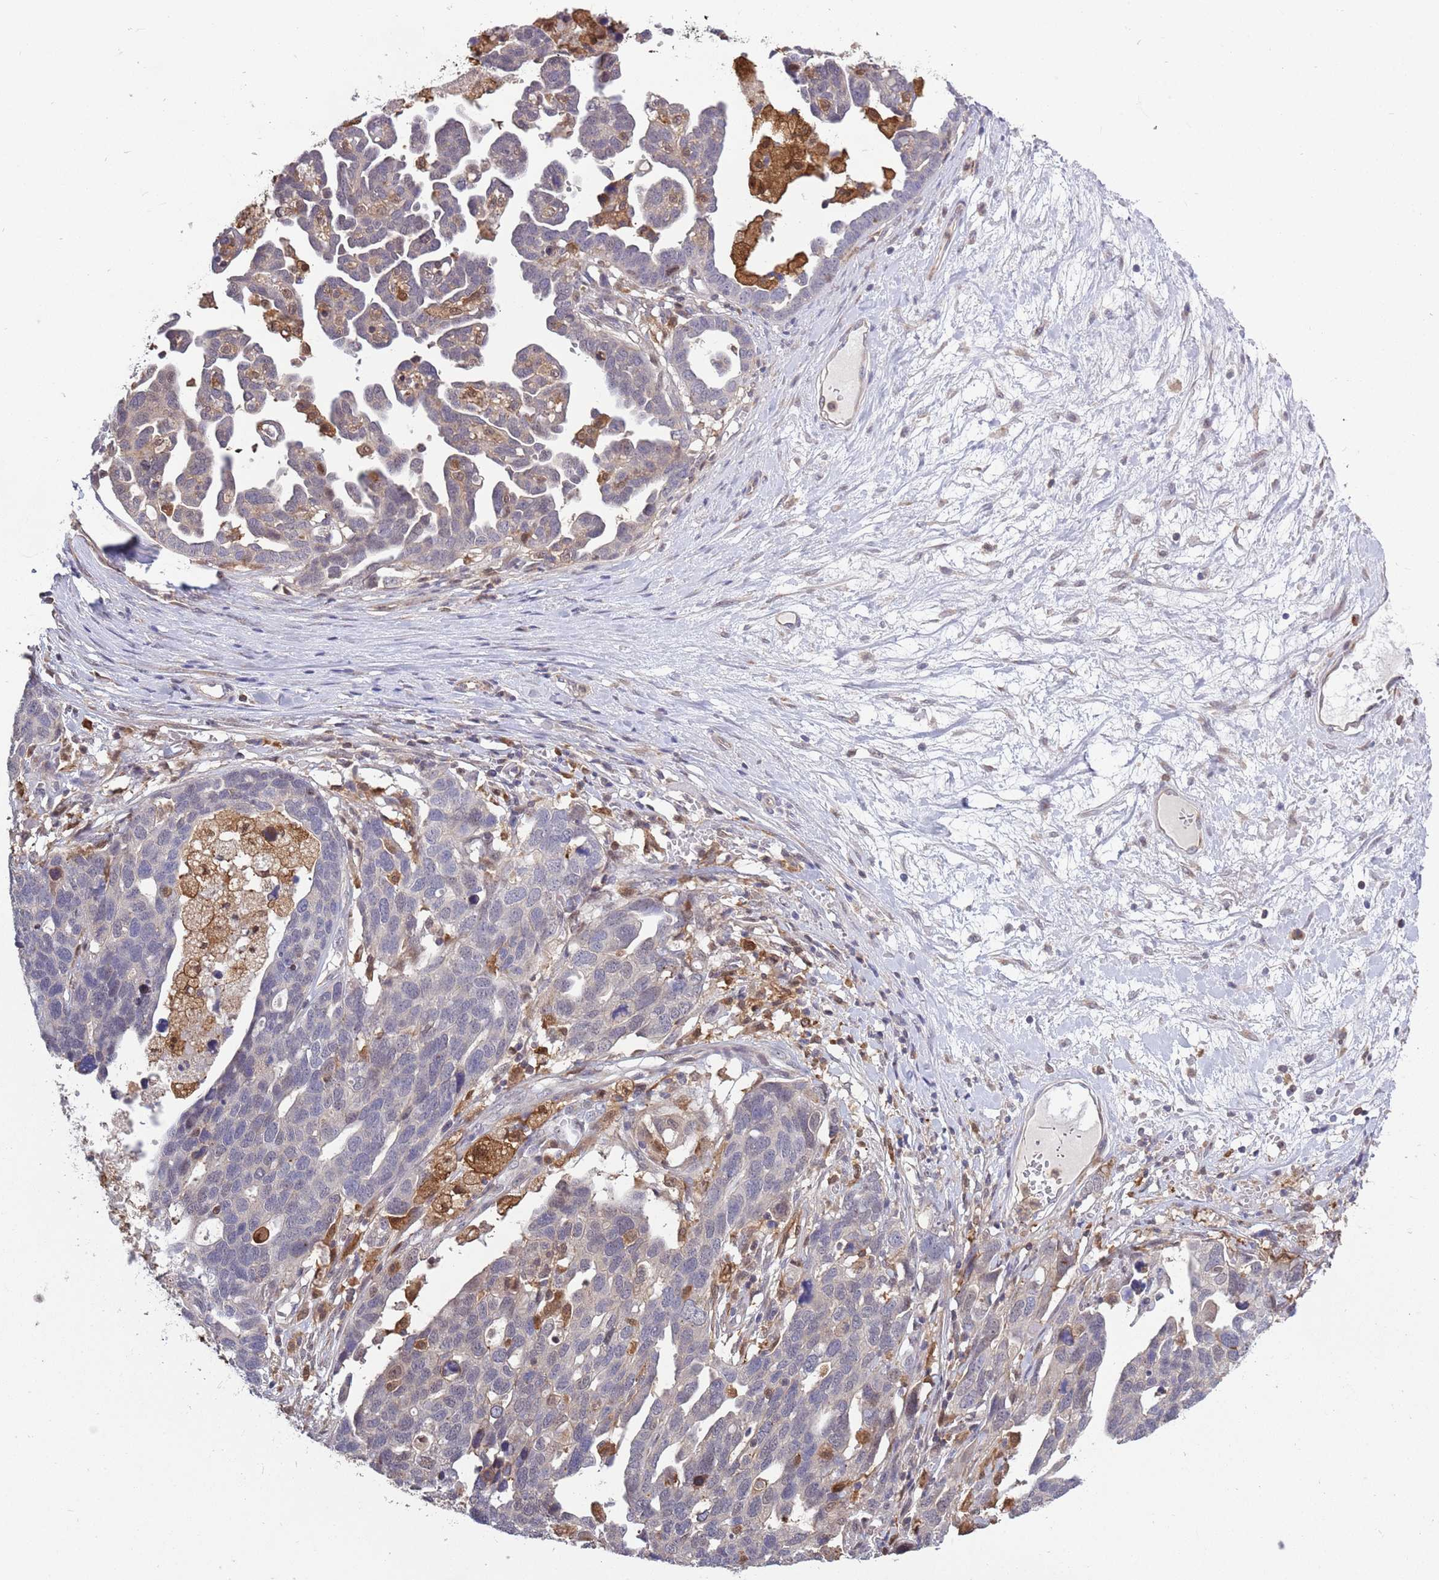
{"staining": {"intensity": "negative", "quantity": "none", "location": "none"}, "tissue": "ovarian cancer", "cell_type": "Tumor cells", "image_type": "cancer", "snomed": [{"axis": "morphology", "description": "Cystadenocarcinoma, serous, NOS"}, {"axis": "topography", "description": "Ovary"}], "caption": "This is an immunohistochemistry (IHC) photomicrograph of human serous cystadenocarcinoma (ovarian). There is no positivity in tumor cells.", "gene": "CCNJL", "patient": {"sex": "female", "age": 54}}